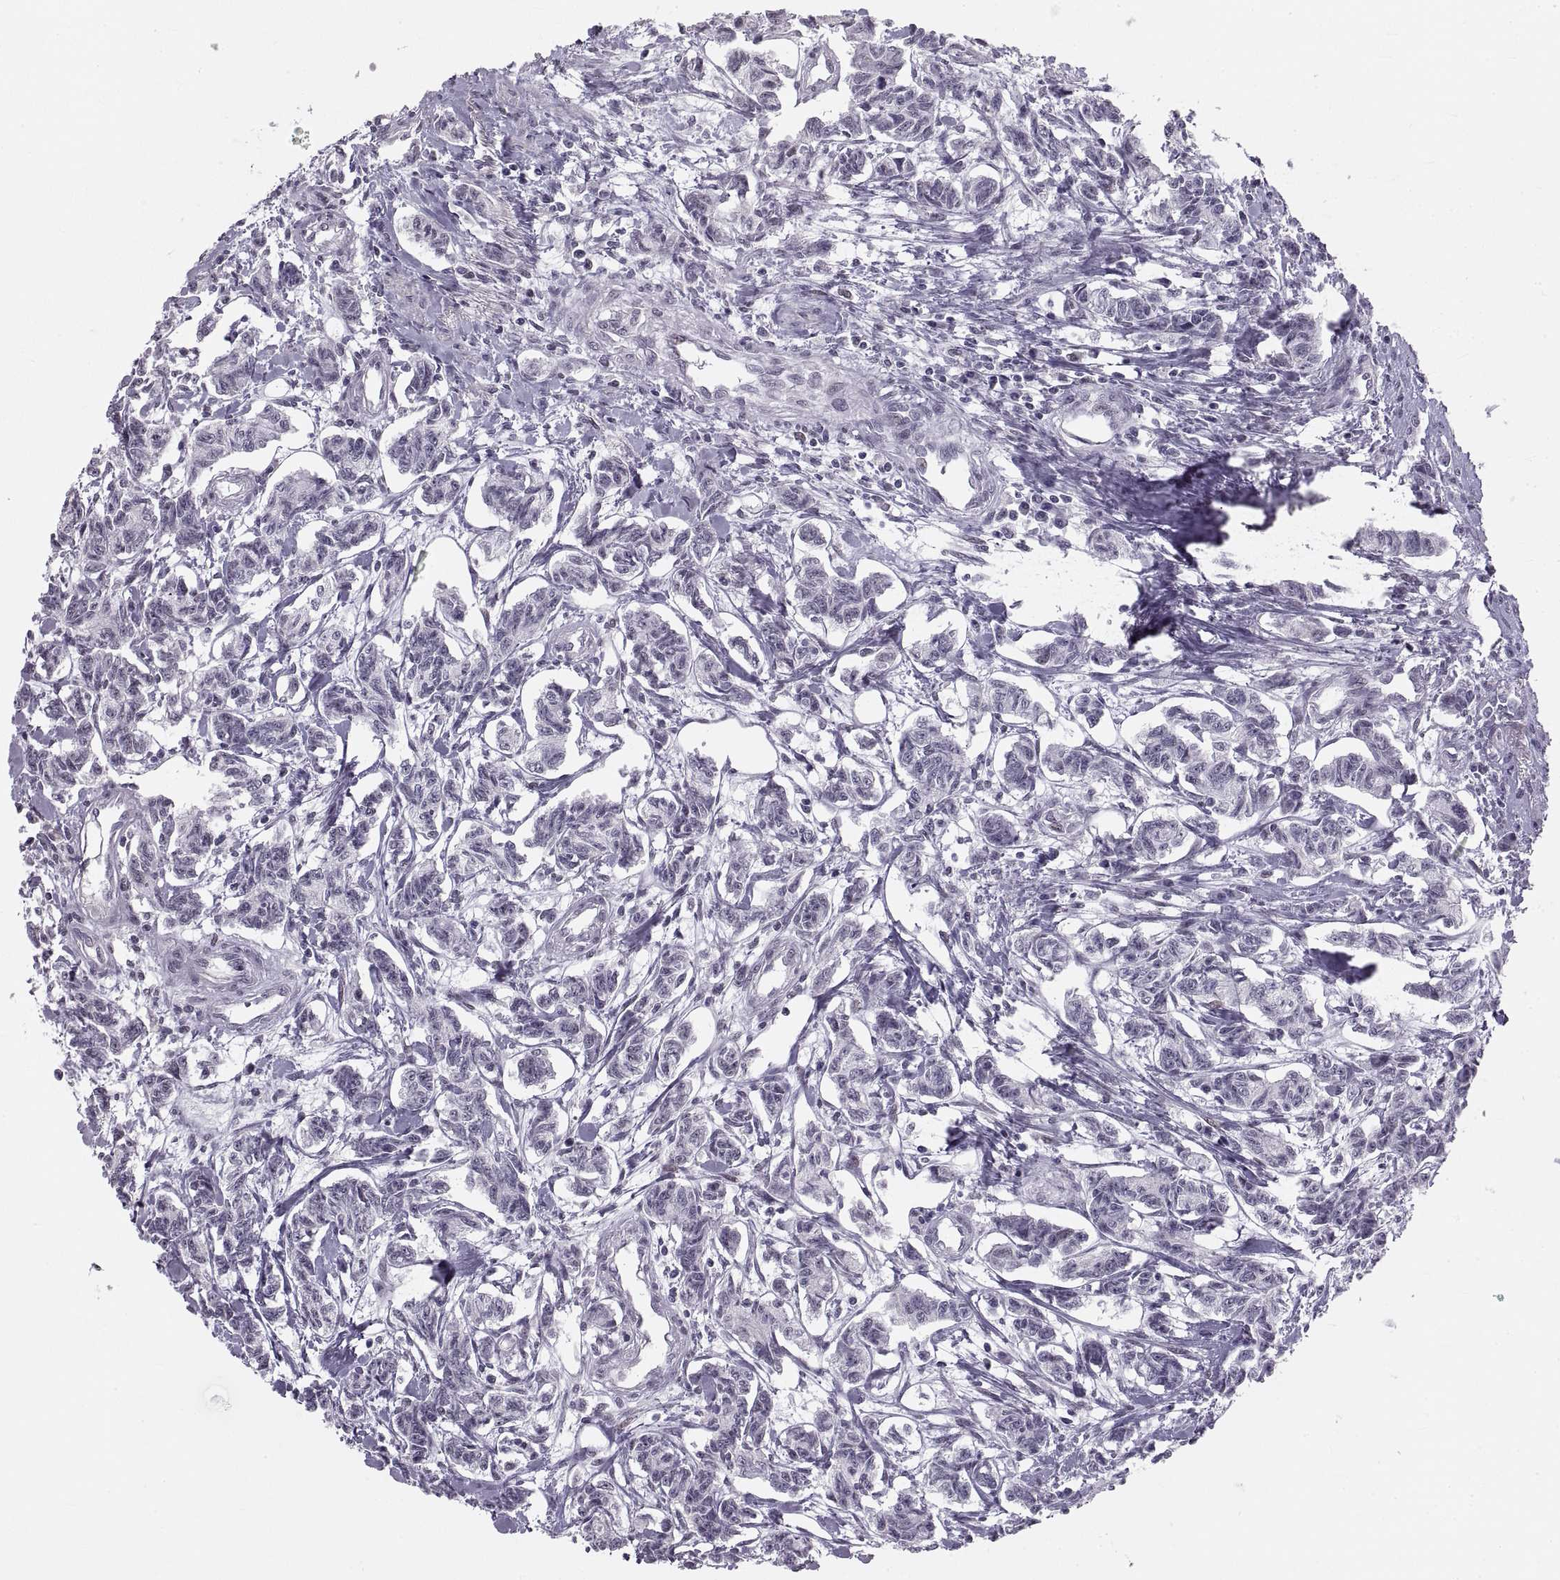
{"staining": {"intensity": "negative", "quantity": "none", "location": "none"}, "tissue": "carcinoid", "cell_type": "Tumor cells", "image_type": "cancer", "snomed": [{"axis": "morphology", "description": "Carcinoid, malignant, NOS"}, {"axis": "topography", "description": "Kidney"}], "caption": "DAB immunohistochemical staining of human carcinoid (malignant) exhibits no significant expression in tumor cells.", "gene": "NANOS3", "patient": {"sex": "female", "age": 41}}